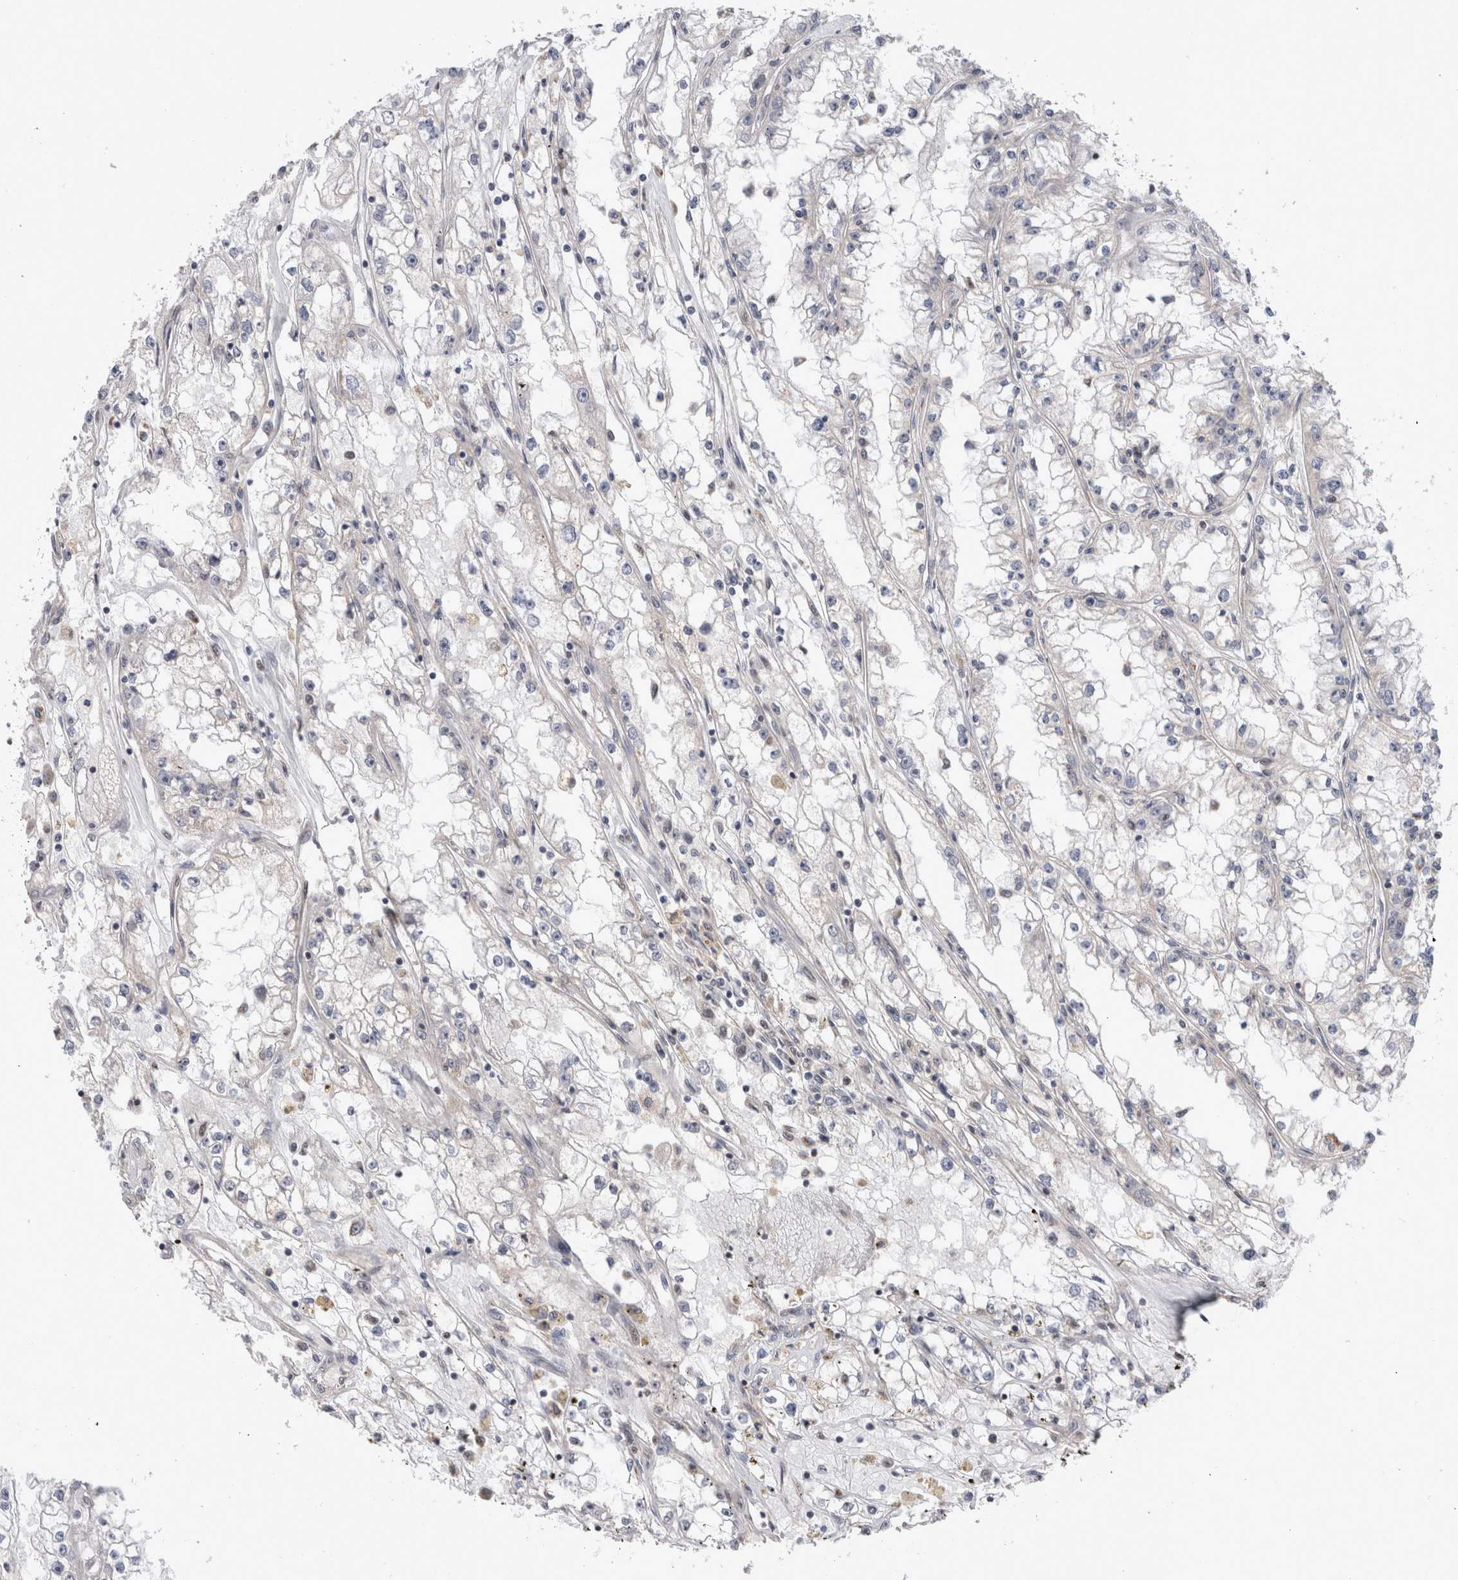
{"staining": {"intensity": "negative", "quantity": "none", "location": "none"}, "tissue": "renal cancer", "cell_type": "Tumor cells", "image_type": "cancer", "snomed": [{"axis": "morphology", "description": "Adenocarcinoma, NOS"}, {"axis": "topography", "description": "Kidney"}], "caption": "Immunohistochemistry (IHC) of human renal cancer exhibits no expression in tumor cells.", "gene": "MRPL37", "patient": {"sex": "male", "age": 56}}